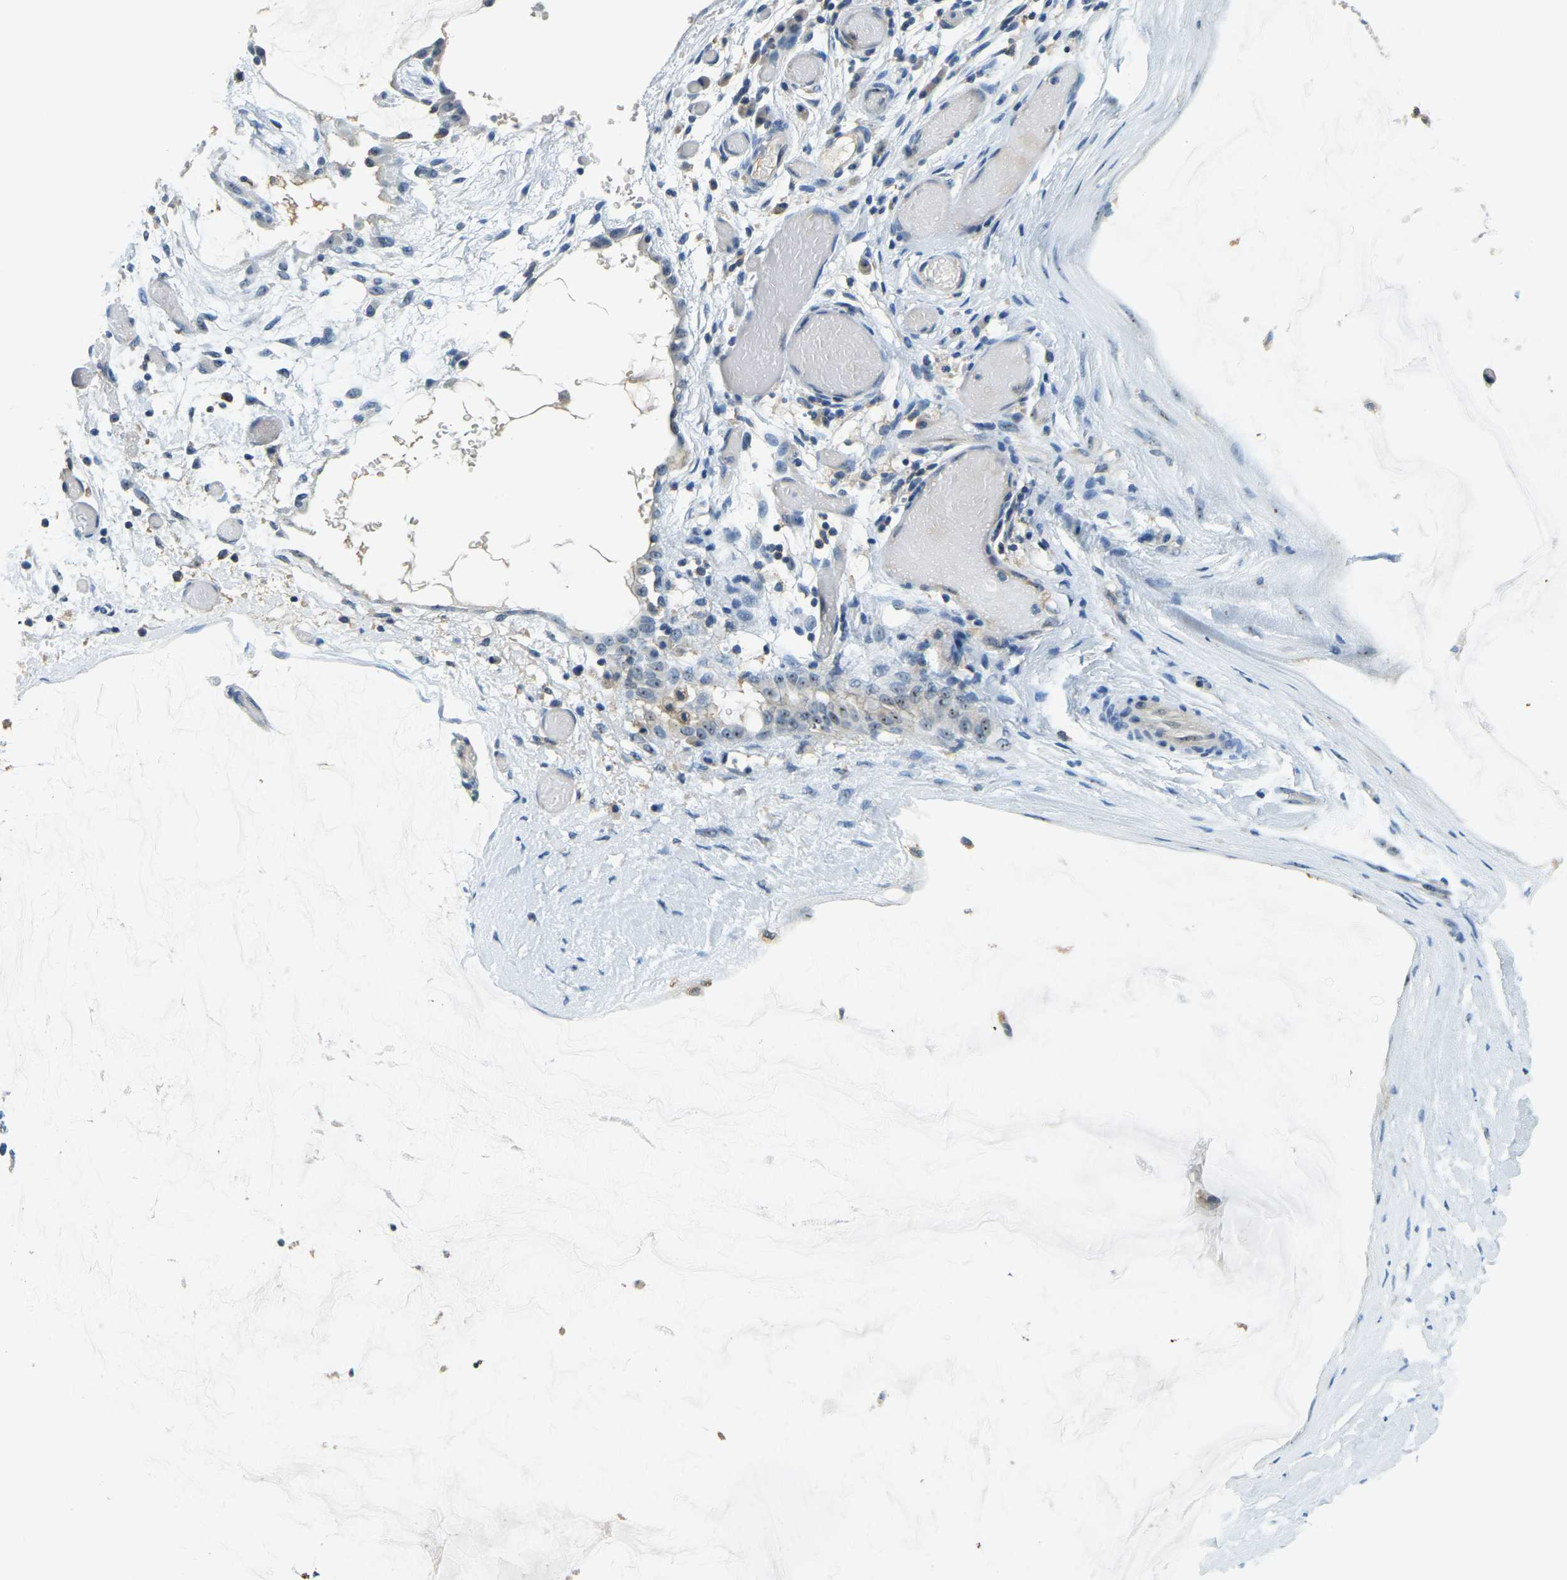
{"staining": {"intensity": "weak", "quantity": "<25%", "location": "nuclear"}, "tissue": "ovarian cancer", "cell_type": "Tumor cells", "image_type": "cancer", "snomed": [{"axis": "morphology", "description": "Cystadenocarcinoma, mucinous, NOS"}, {"axis": "topography", "description": "Ovary"}], "caption": "Tumor cells show no significant positivity in ovarian cancer (mucinous cystadenocarcinoma).", "gene": "RRP1", "patient": {"sex": "female", "age": 39}}